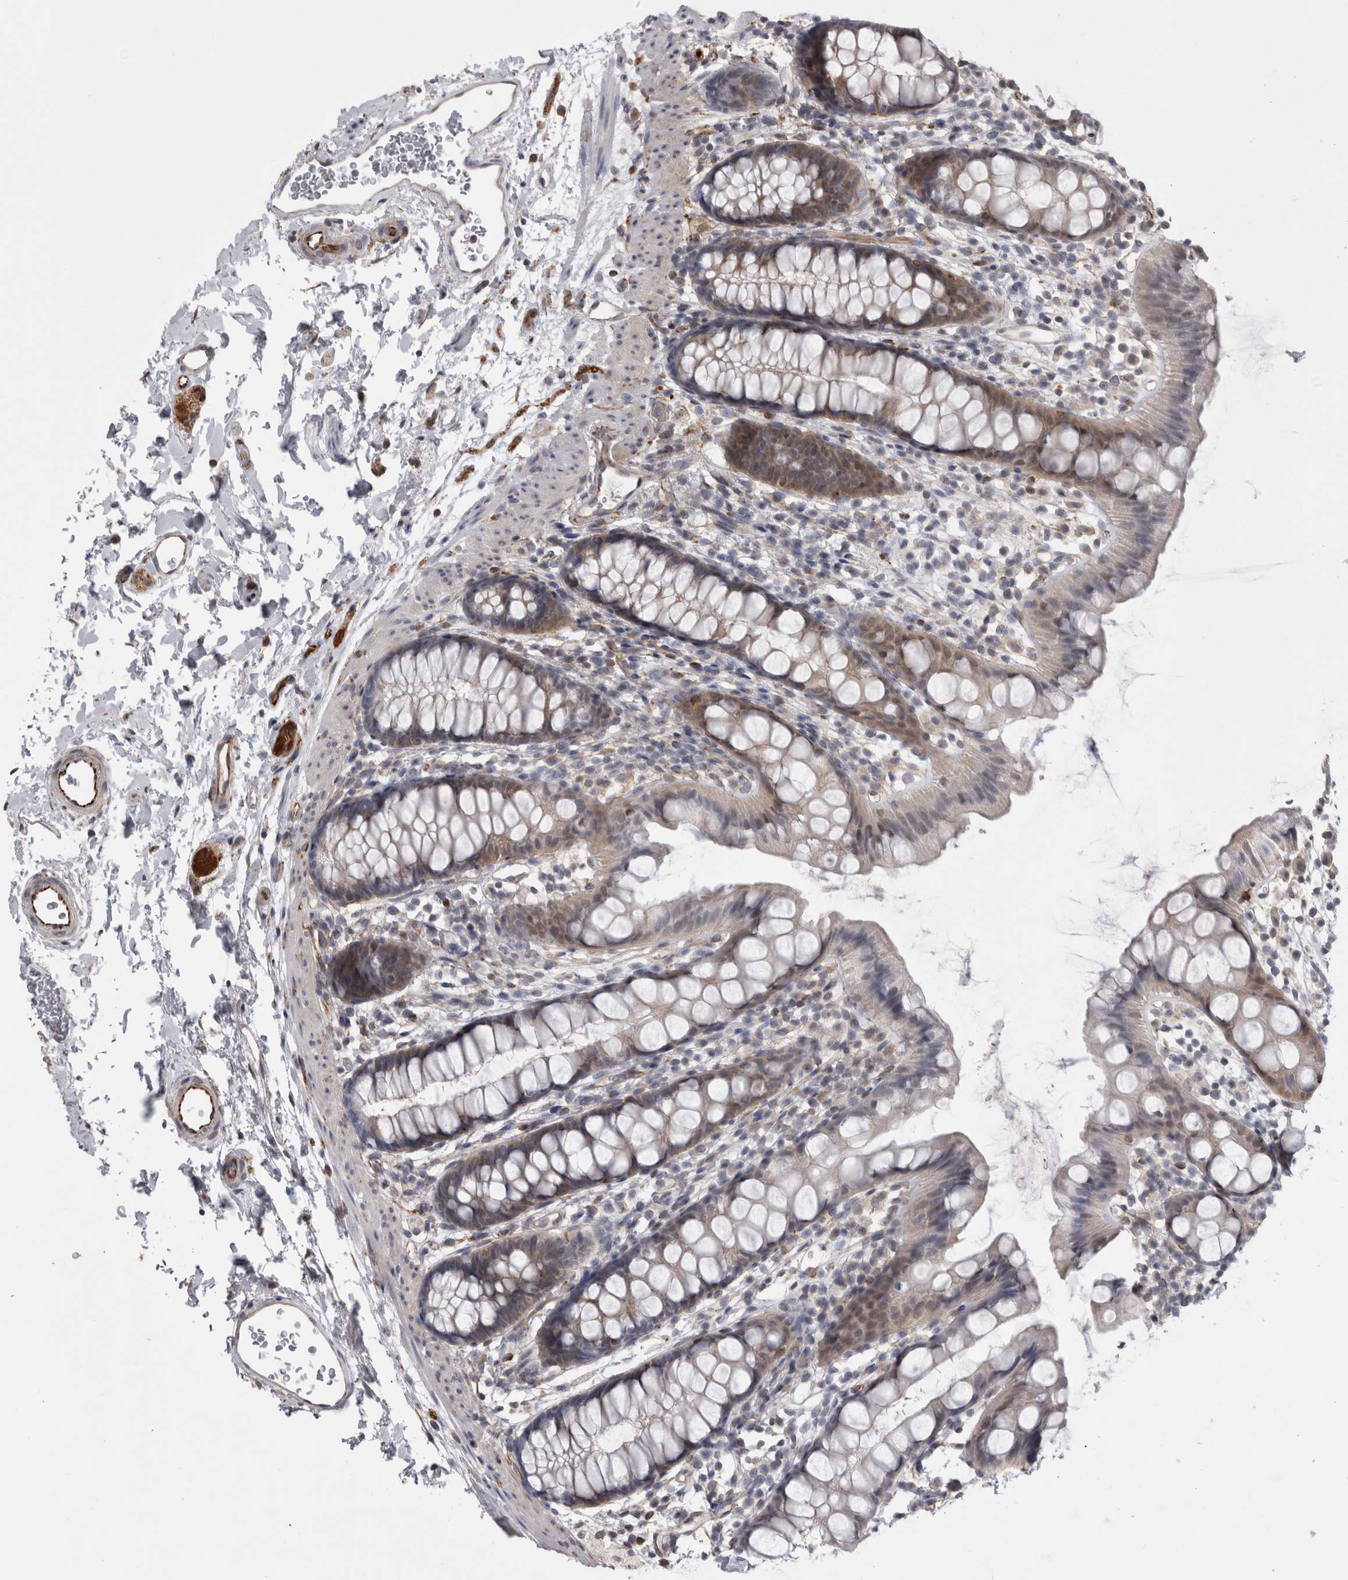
{"staining": {"intensity": "weak", "quantity": "25%-75%", "location": "cytoplasmic/membranous"}, "tissue": "rectum", "cell_type": "Glandular cells", "image_type": "normal", "snomed": [{"axis": "morphology", "description": "Normal tissue, NOS"}, {"axis": "topography", "description": "Rectum"}], "caption": "Protein expression analysis of normal rectum demonstrates weak cytoplasmic/membranous staining in about 25%-75% of glandular cells.", "gene": "ACOT7", "patient": {"sex": "female", "age": 65}}